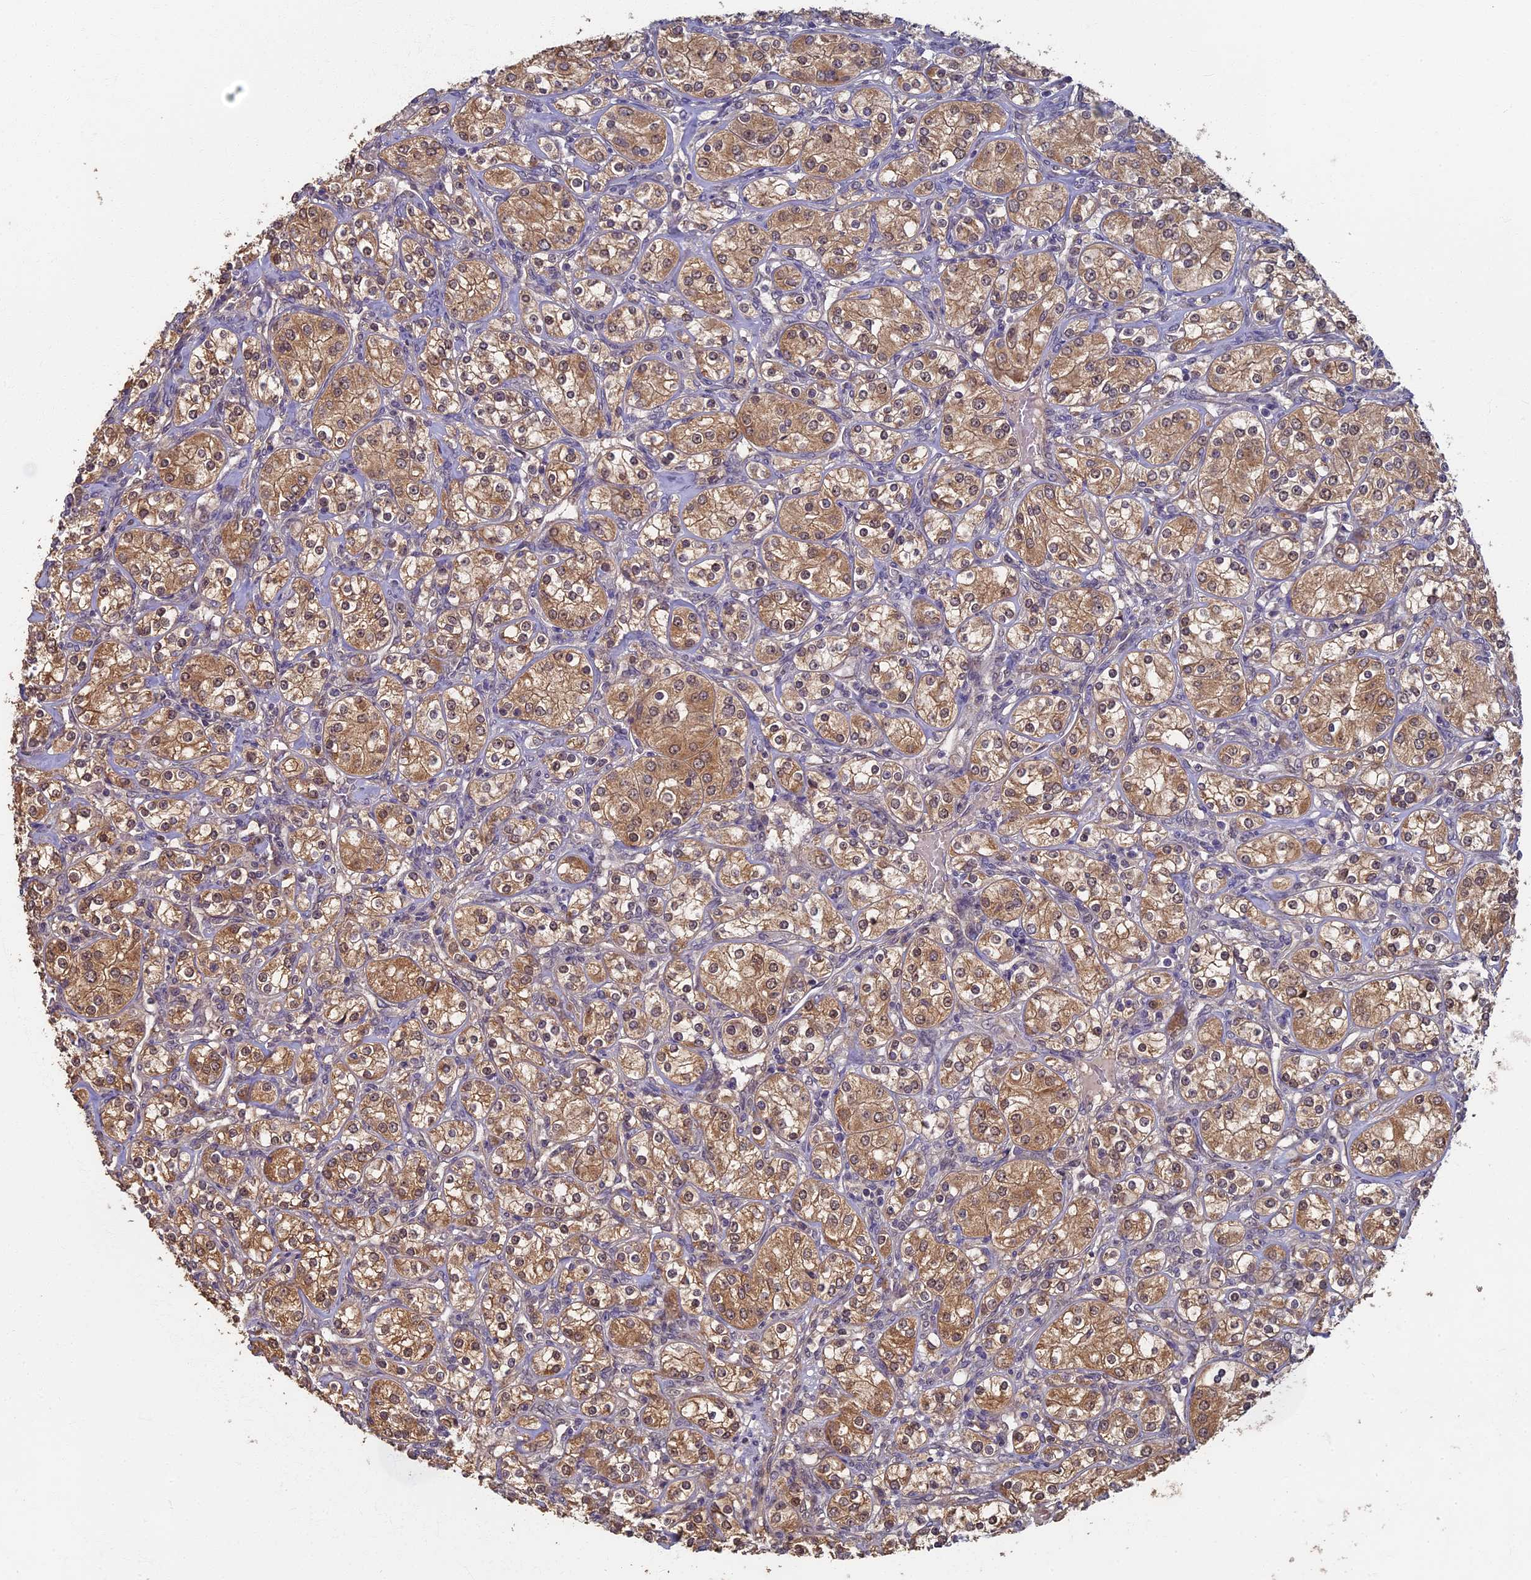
{"staining": {"intensity": "moderate", "quantity": ">75%", "location": "cytoplasmic/membranous"}, "tissue": "renal cancer", "cell_type": "Tumor cells", "image_type": "cancer", "snomed": [{"axis": "morphology", "description": "Adenocarcinoma, NOS"}, {"axis": "topography", "description": "Kidney"}], "caption": "The photomicrograph exhibits staining of renal cancer, revealing moderate cytoplasmic/membranous protein staining (brown color) within tumor cells. Nuclei are stained in blue.", "gene": "RSPH3", "patient": {"sex": "male", "age": 77}}